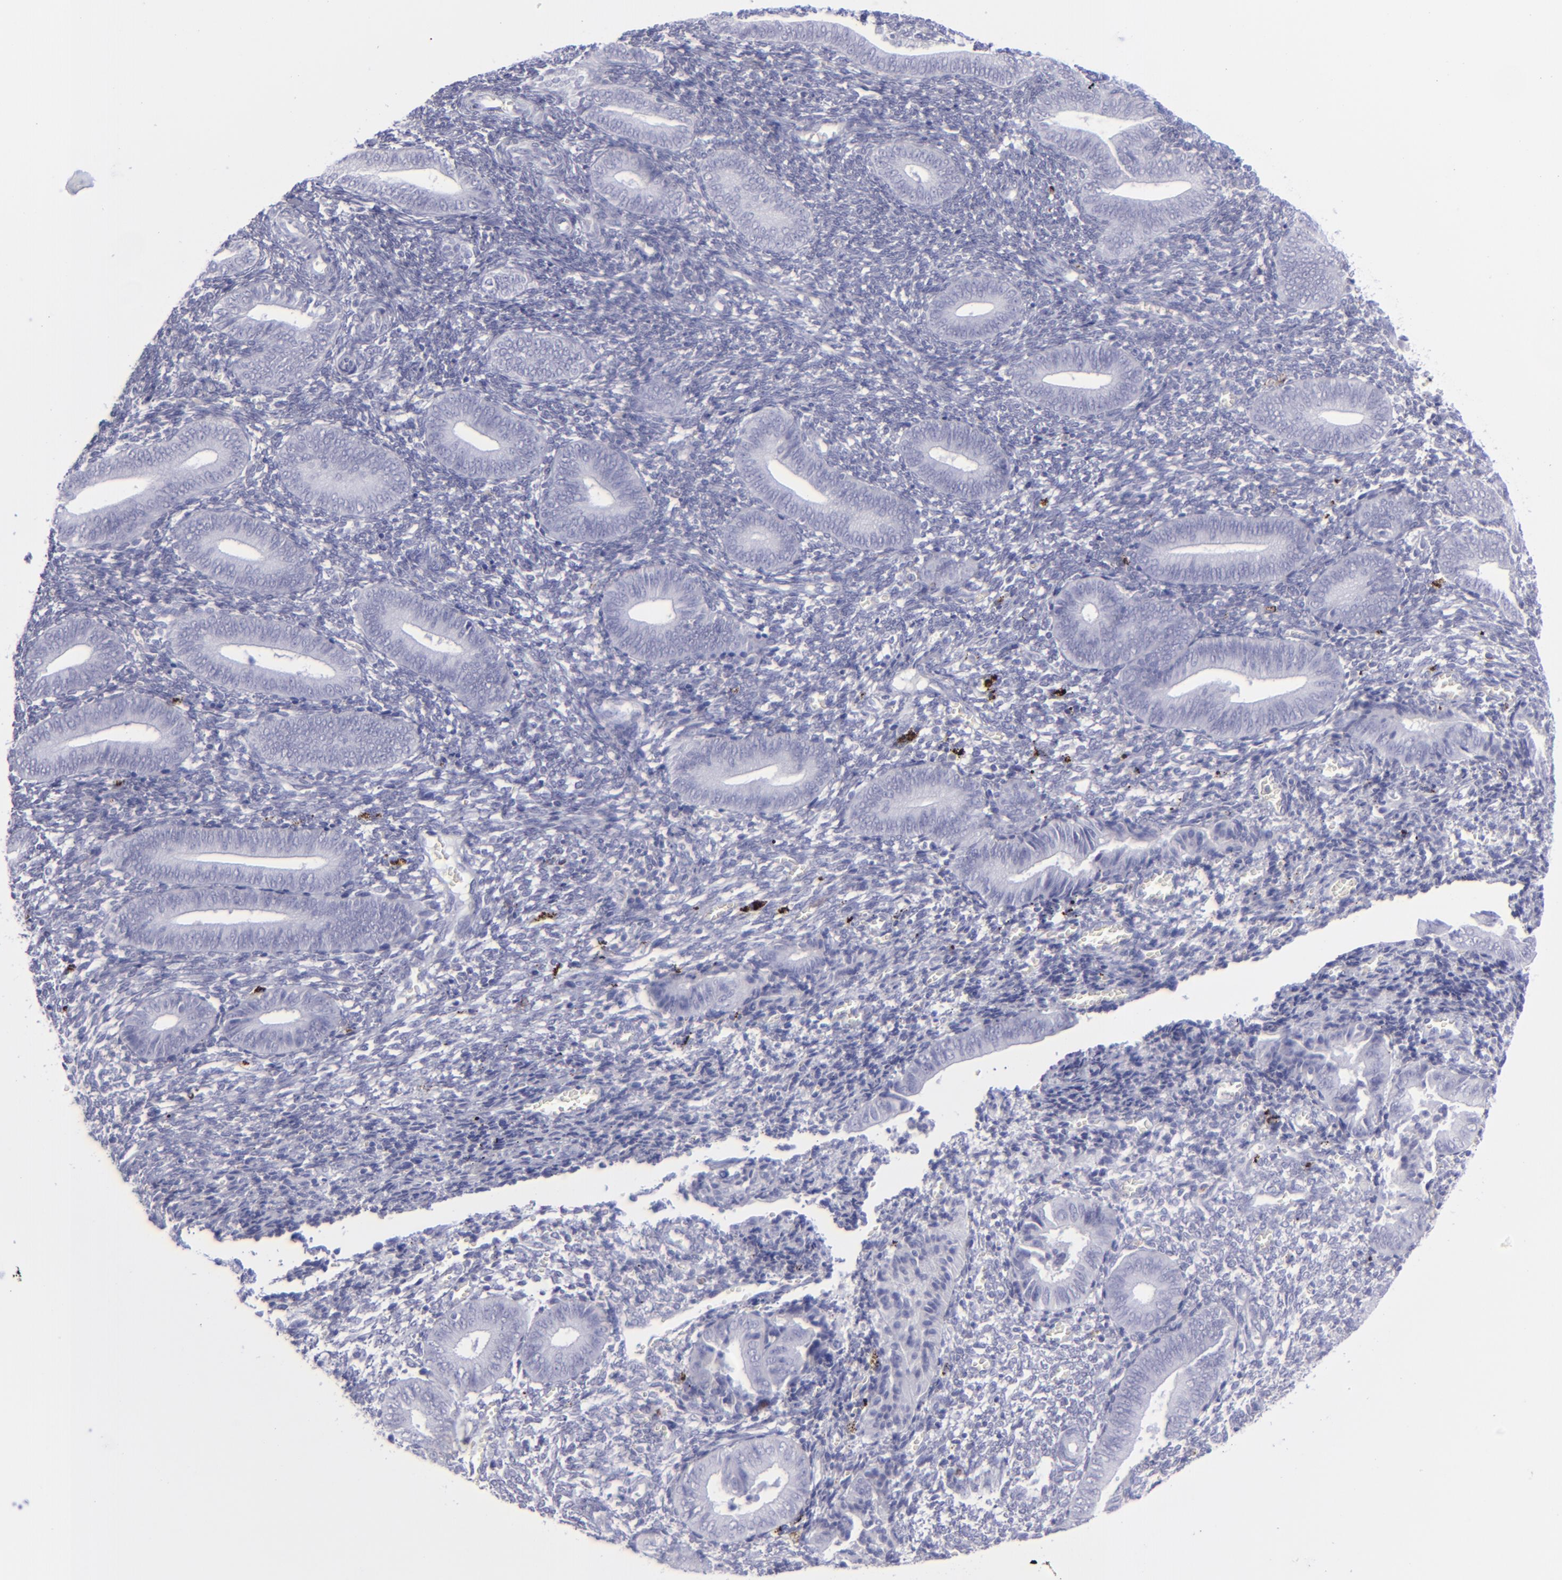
{"staining": {"intensity": "negative", "quantity": "none", "location": "none"}, "tissue": "endometrium", "cell_type": "Cells in endometrial stroma", "image_type": "normal", "snomed": [{"axis": "morphology", "description": "Normal tissue, NOS"}, {"axis": "topography", "description": "Uterus"}, {"axis": "topography", "description": "Endometrium"}], "caption": "A high-resolution micrograph shows IHC staining of normal endometrium, which displays no significant expression in cells in endometrial stroma.", "gene": "SELPLG", "patient": {"sex": "female", "age": 33}}